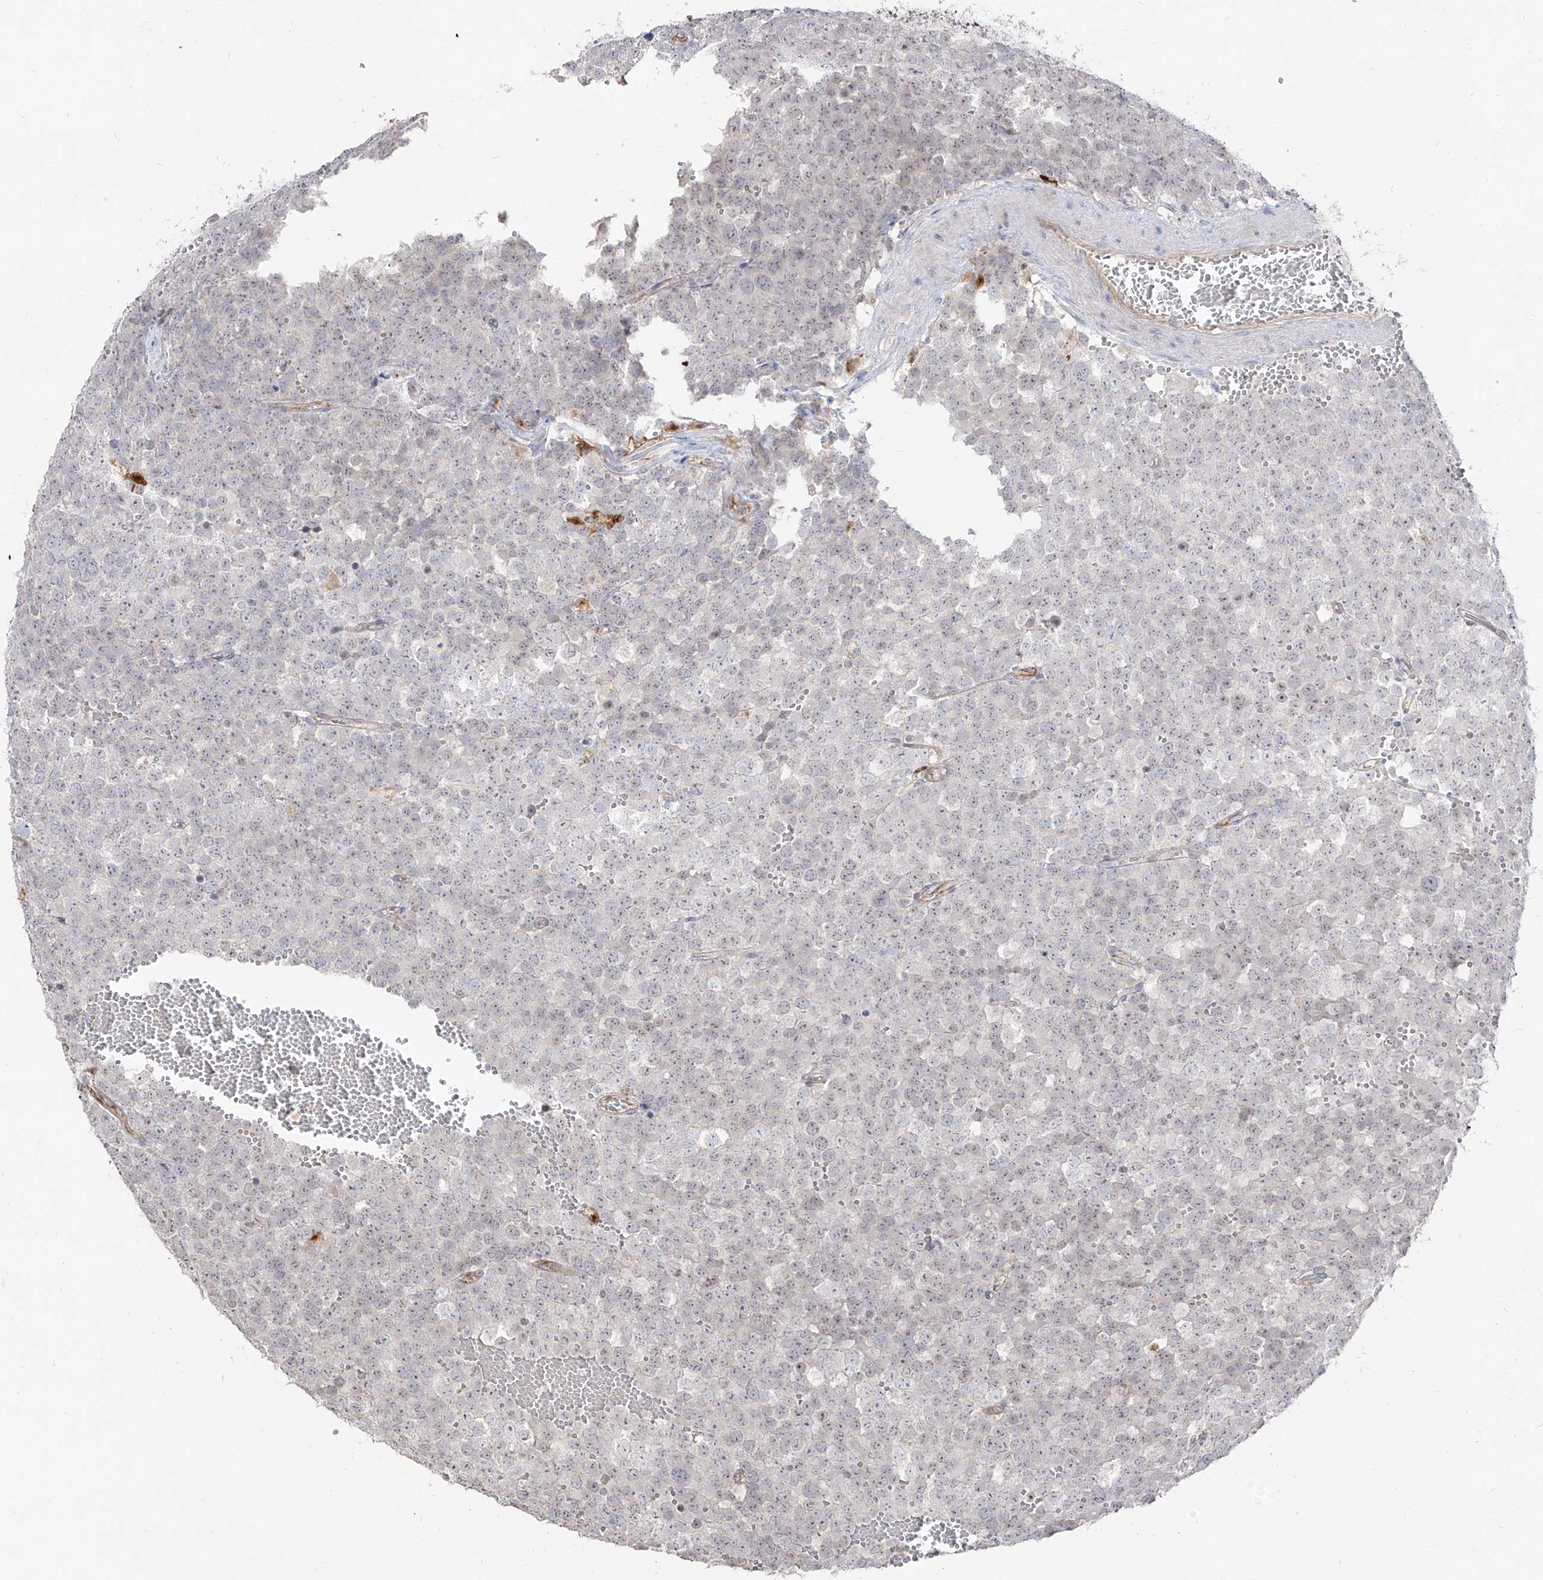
{"staining": {"intensity": "negative", "quantity": "none", "location": "none"}, "tissue": "testis cancer", "cell_type": "Tumor cells", "image_type": "cancer", "snomed": [{"axis": "morphology", "description": "Seminoma, NOS"}, {"axis": "topography", "description": "Testis"}], "caption": "Immunohistochemistry (IHC) micrograph of testis seminoma stained for a protein (brown), which demonstrates no positivity in tumor cells. The staining was performed using DAB (3,3'-diaminobenzidine) to visualize the protein expression in brown, while the nuclei were stained in blue with hematoxylin (Magnification: 20x).", "gene": "ZNF227", "patient": {"sex": "male", "age": 71}}